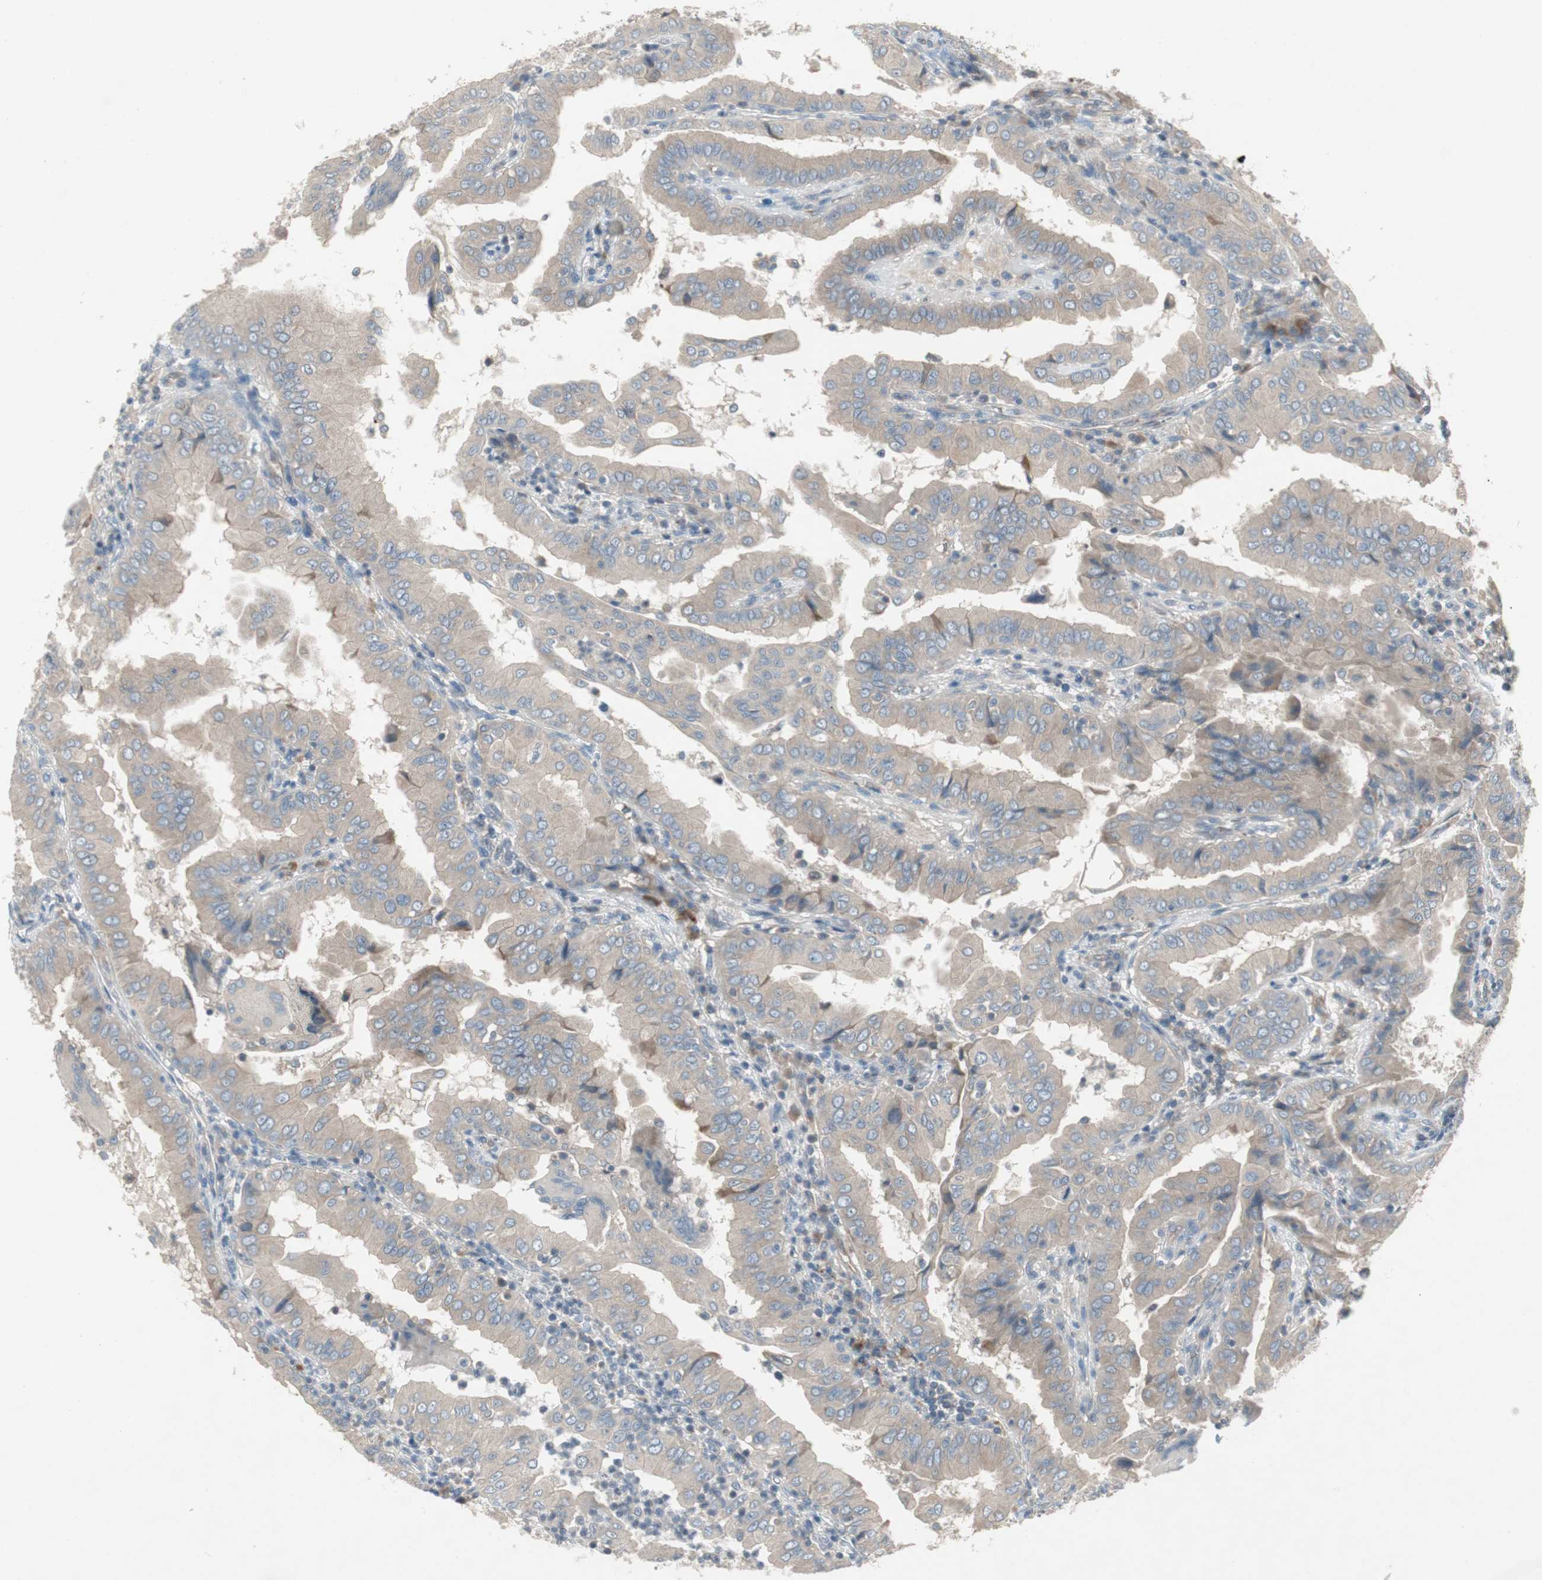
{"staining": {"intensity": "weak", "quantity": ">75%", "location": "cytoplasmic/membranous"}, "tissue": "thyroid cancer", "cell_type": "Tumor cells", "image_type": "cancer", "snomed": [{"axis": "morphology", "description": "Papillary adenocarcinoma, NOS"}, {"axis": "topography", "description": "Thyroid gland"}], "caption": "Protein expression analysis of thyroid cancer shows weak cytoplasmic/membranous expression in approximately >75% of tumor cells.", "gene": "PANK2", "patient": {"sex": "male", "age": 33}}